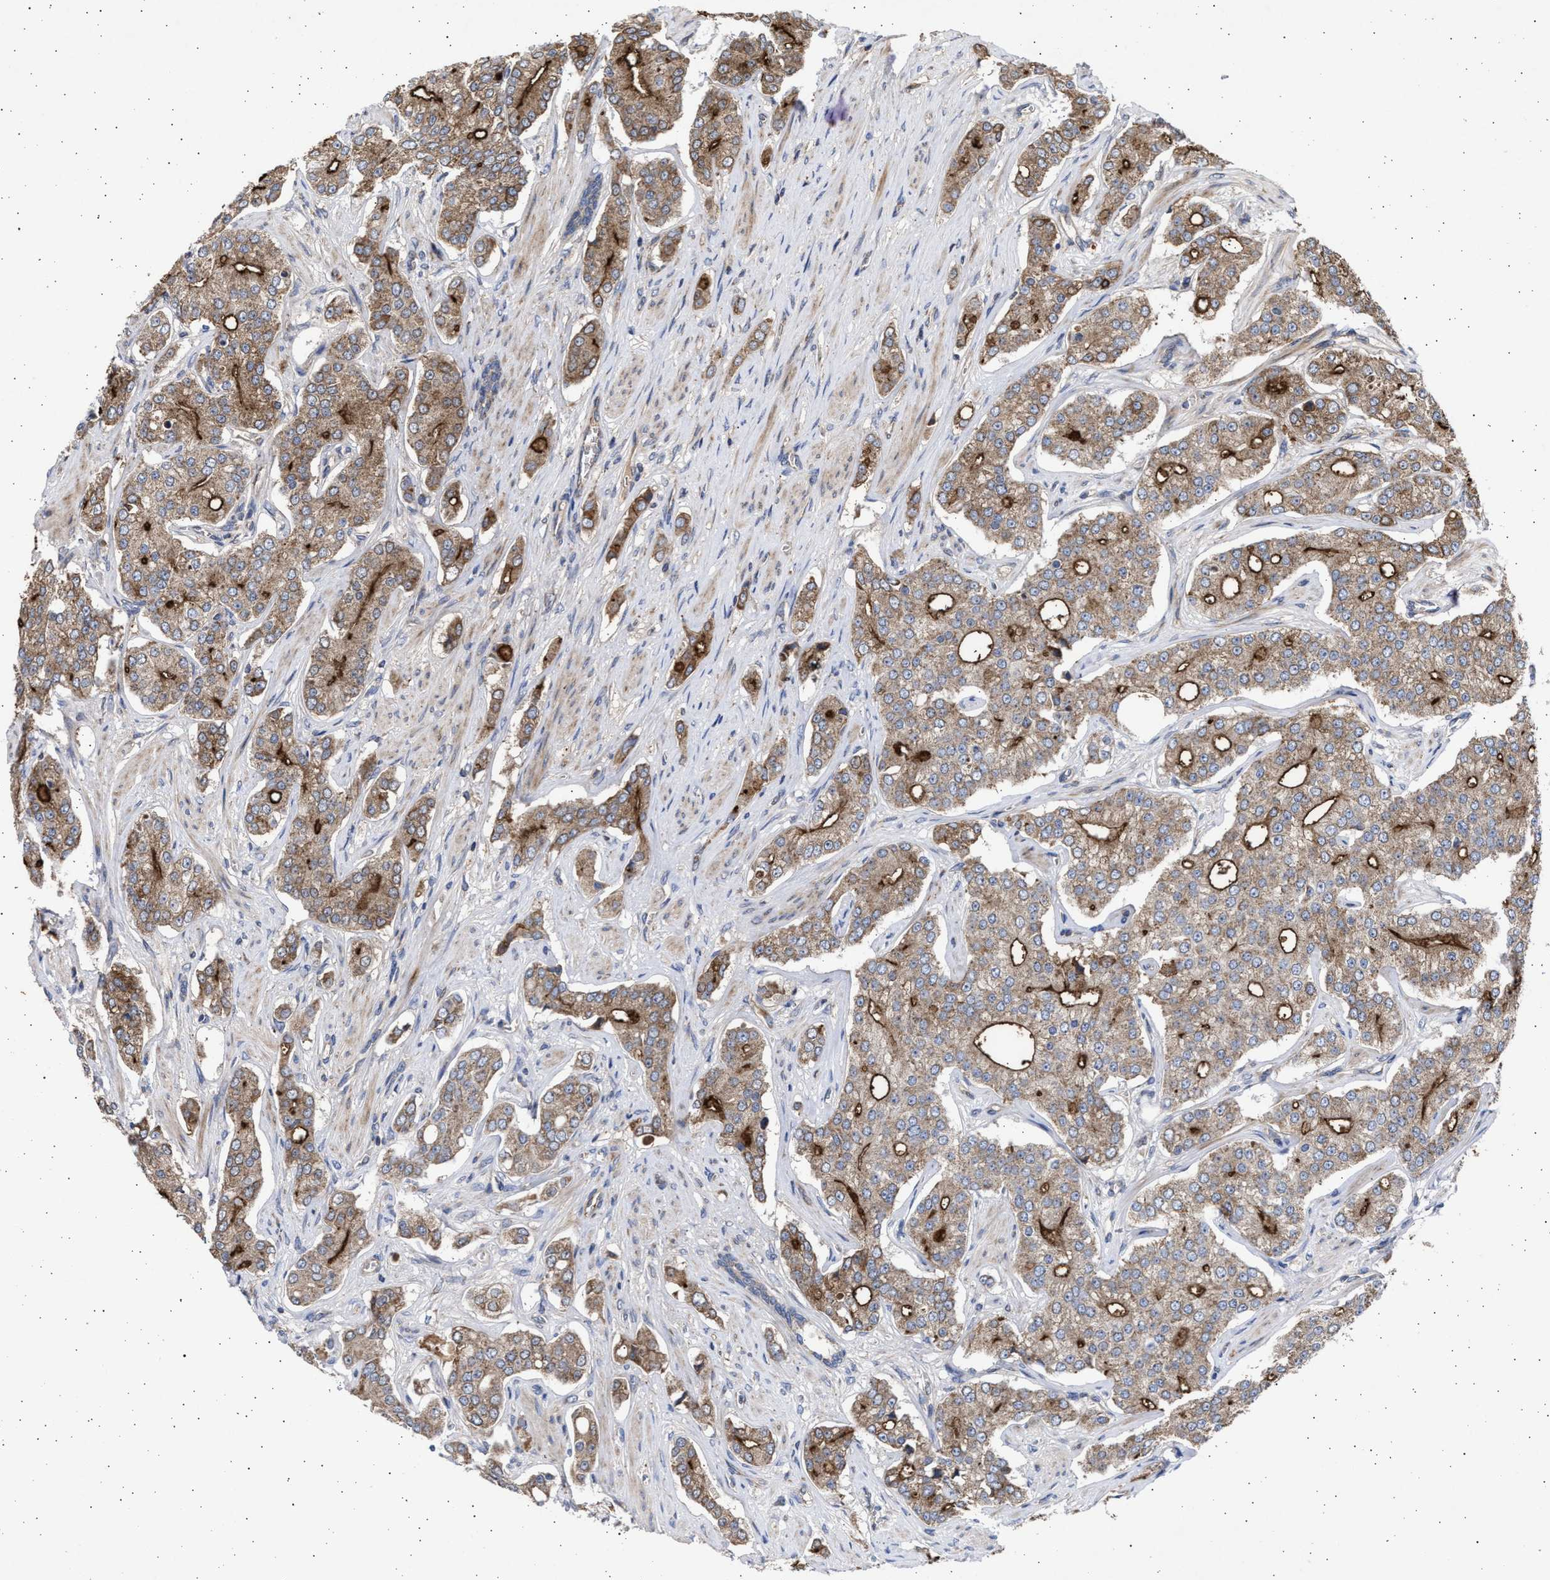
{"staining": {"intensity": "moderate", "quantity": ">75%", "location": "cytoplasmic/membranous"}, "tissue": "prostate cancer", "cell_type": "Tumor cells", "image_type": "cancer", "snomed": [{"axis": "morphology", "description": "Adenocarcinoma, High grade"}, {"axis": "topography", "description": "Prostate"}], "caption": "Adenocarcinoma (high-grade) (prostate) was stained to show a protein in brown. There is medium levels of moderate cytoplasmic/membranous staining in about >75% of tumor cells. The staining was performed using DAB, with brown indicating positive protein expression. Nuclei are stained blue with hematoxylin.", "gene": "TTC19", "patient": {"sex": "male", "age": 71}}